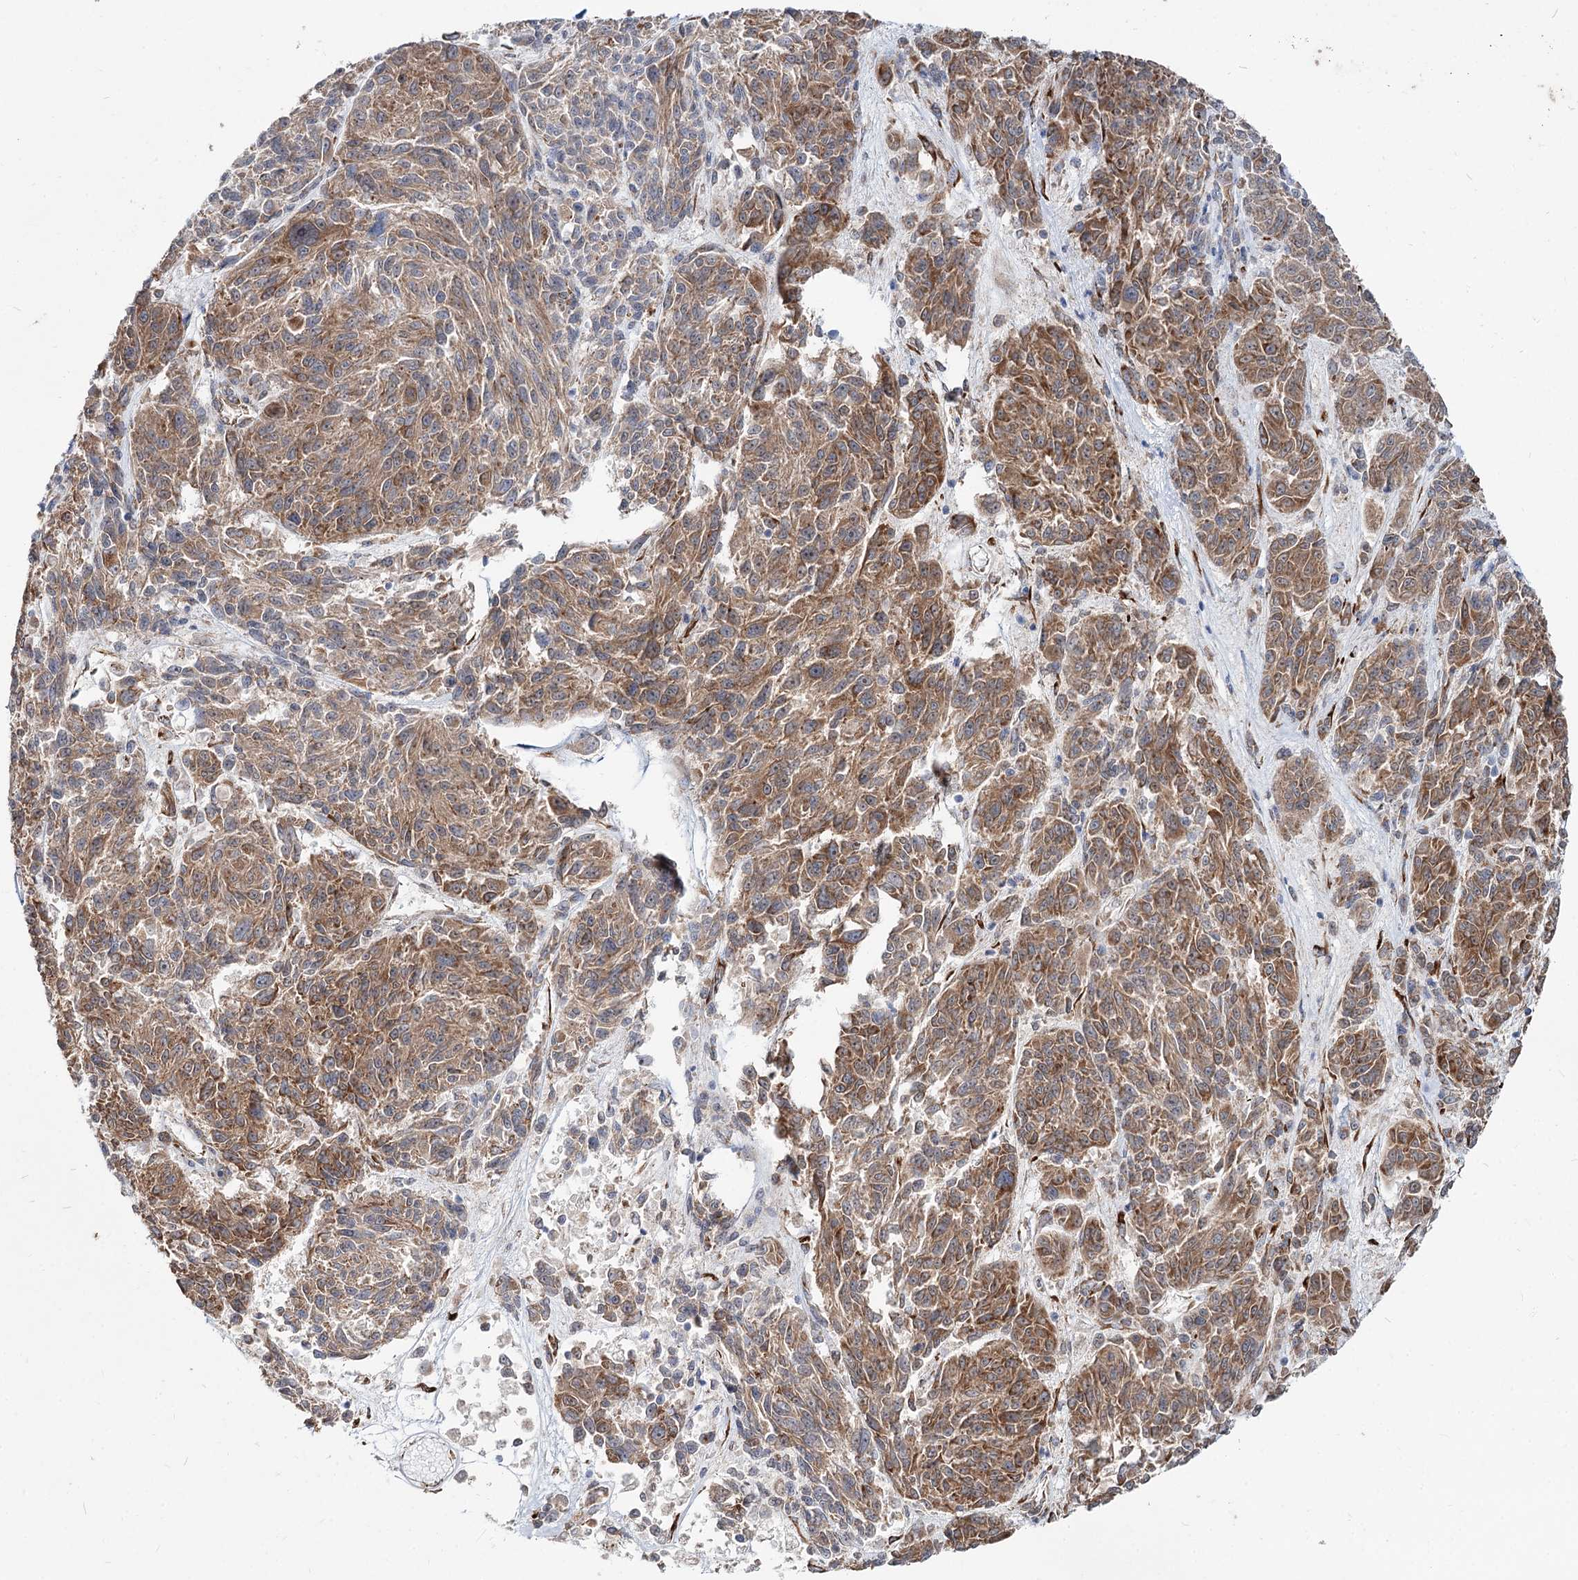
{"staining": {"intensity": "moderate", "quantity": ">75%", "location": "cytoplasmic/membranous"}, "tissue": "melanoma", "cell_type": "Tumor cells", "image_type": "cancer", "snomed": [{"axis": "morphology", "description": "Malignant melanoma, NOS"}, {"axis": "topography", "description": "Skin"}], "caption": "Human malignant melanoma stained for a protein (brown) displays moderate cytoplasmic/membranous positive positivity in about >75% of tumor cells.", "gene": "SPART", "patient": {"sex": "male", "age": 53}}